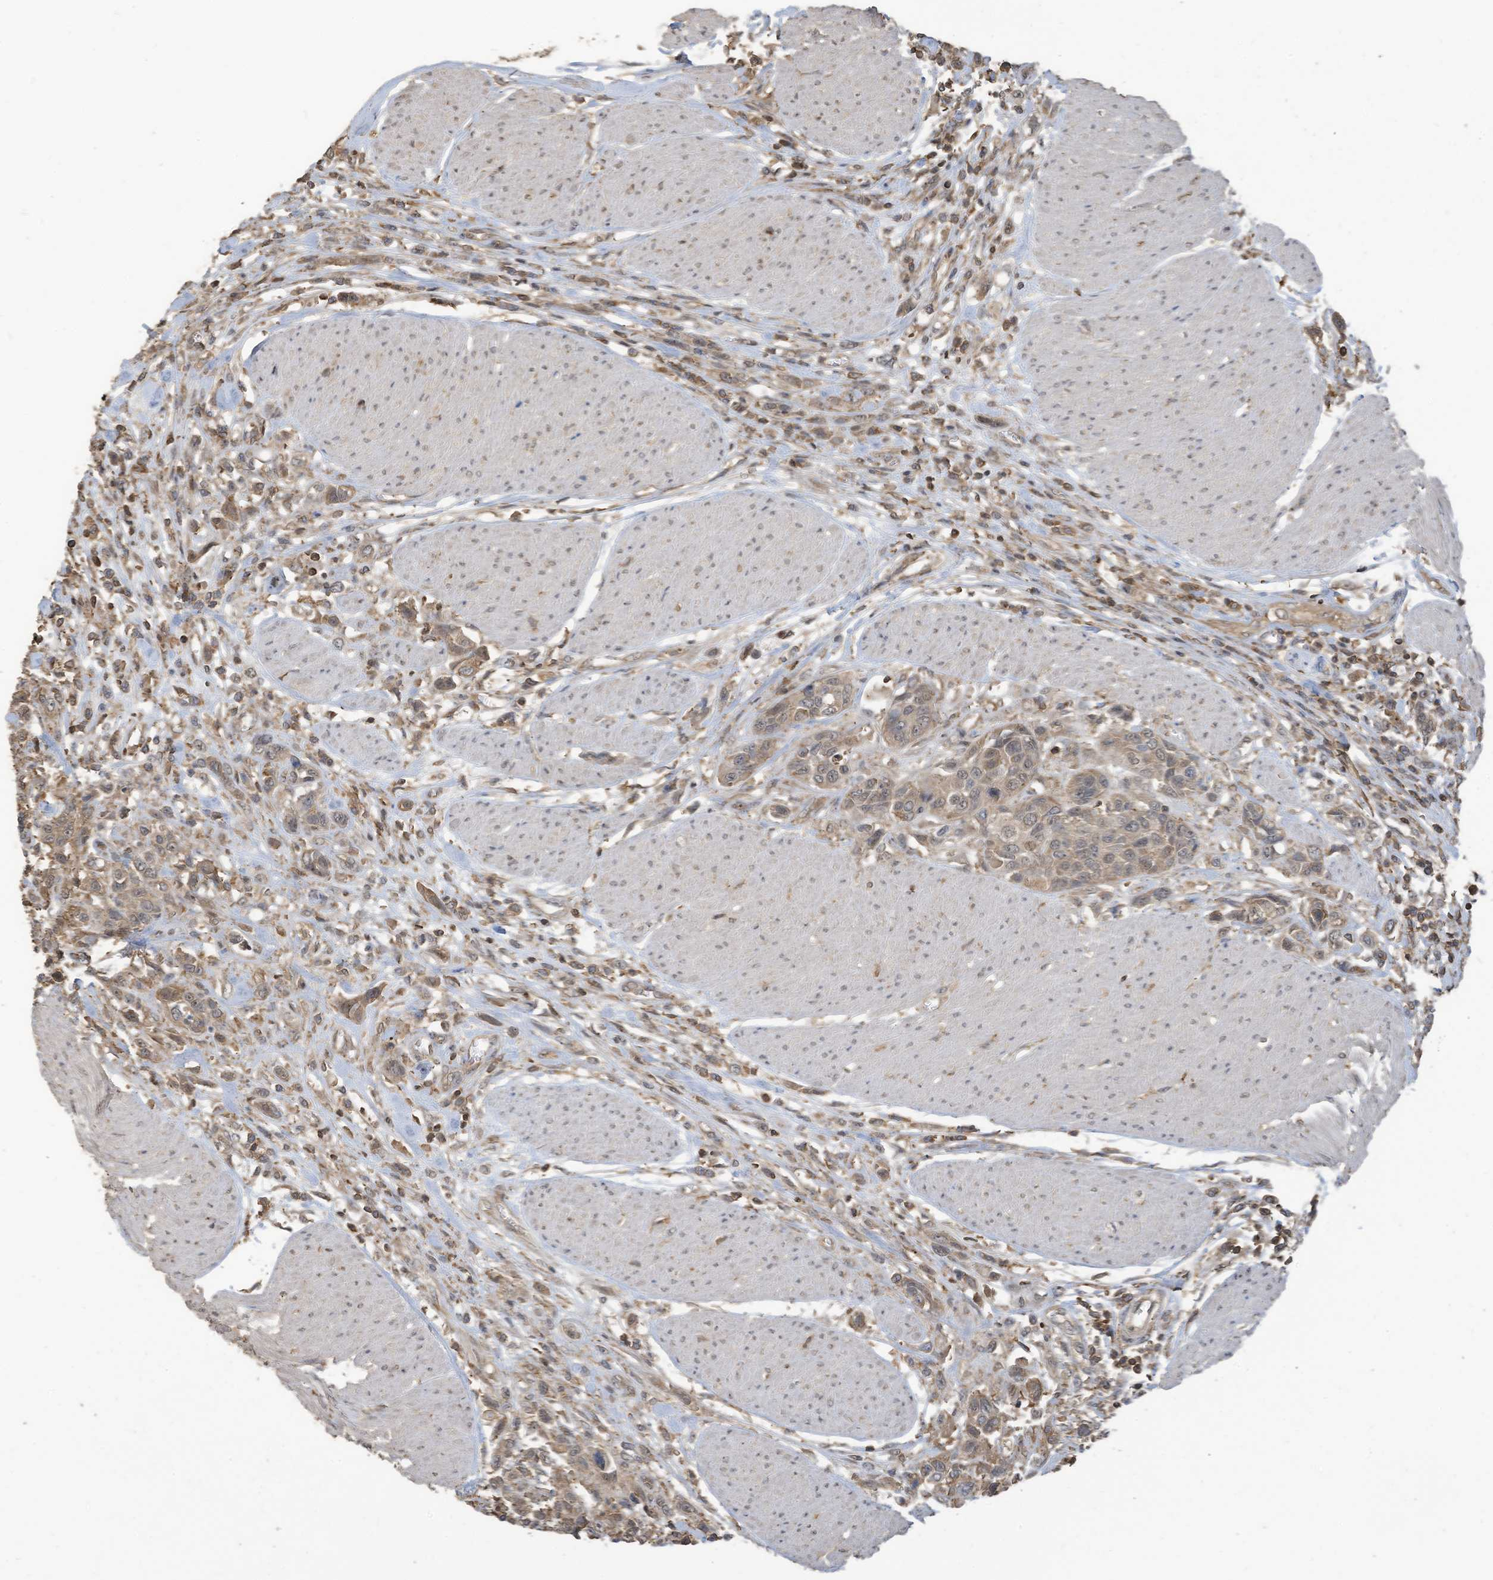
{"staining": {"intensity": "weak", "quantity": ">75%", "location": "cytoplasmic/membranous"}, "tissue": "urothelial cancer", "cell_type": "Tumor cells", "image_type": "cancer", "snomed": [{"axis": "morphology", "description": "Urothelial carcinoma, High grade"}, {"axis": "topography", "description": "Urinary bladder"}], "caption": "High-power microscopy captured an IHC histopathology image of urothelial cancer, revealing weak cytoplasmic/membranous positivity in about >75% of tumor cells. (DAB IHC, brown staining for protein, blue staining for nuclei).", "gene": "COX10", "patient": {"sex": "male", "age": 50}}